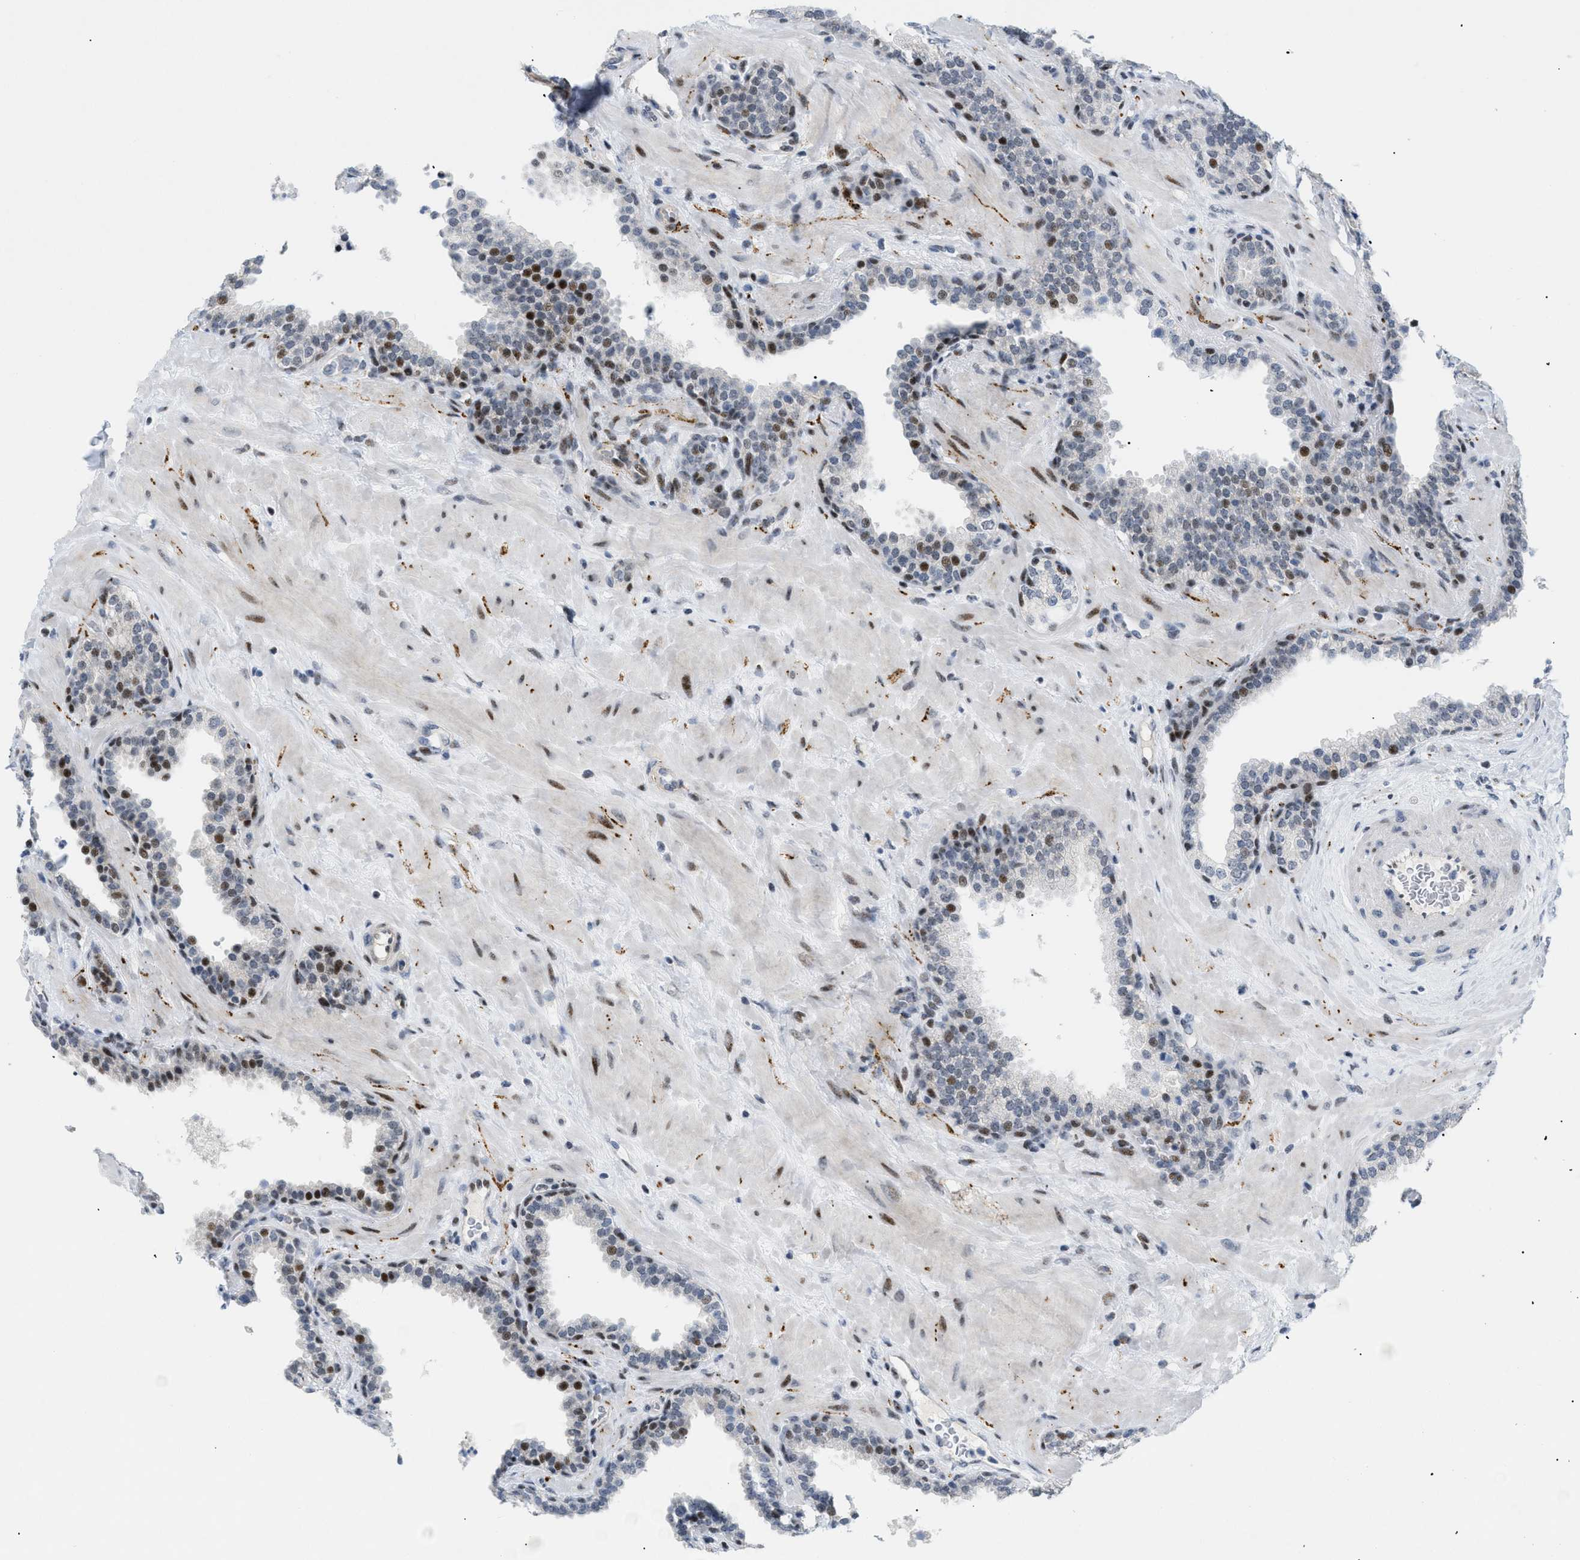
{"staining": {"intensity": "moderate", "quantity": "<25%", "location": "nuclear"}, "tissue": "prostate", "cell_type": "Glandular cells", "image_type": "normal", "snomed": [{"axis": "morphology", "description": "Normal tissue, NOS"}, {"axis": "topography", "description": "Prostate"}], "caption": "The image exhibits immunohistochemical staining of normal prostate. There is moderate nuclear expression is seen in about <25% of glandular cells.", "gene": "MED1", "patient": {"sex": "male", "age": 51}}